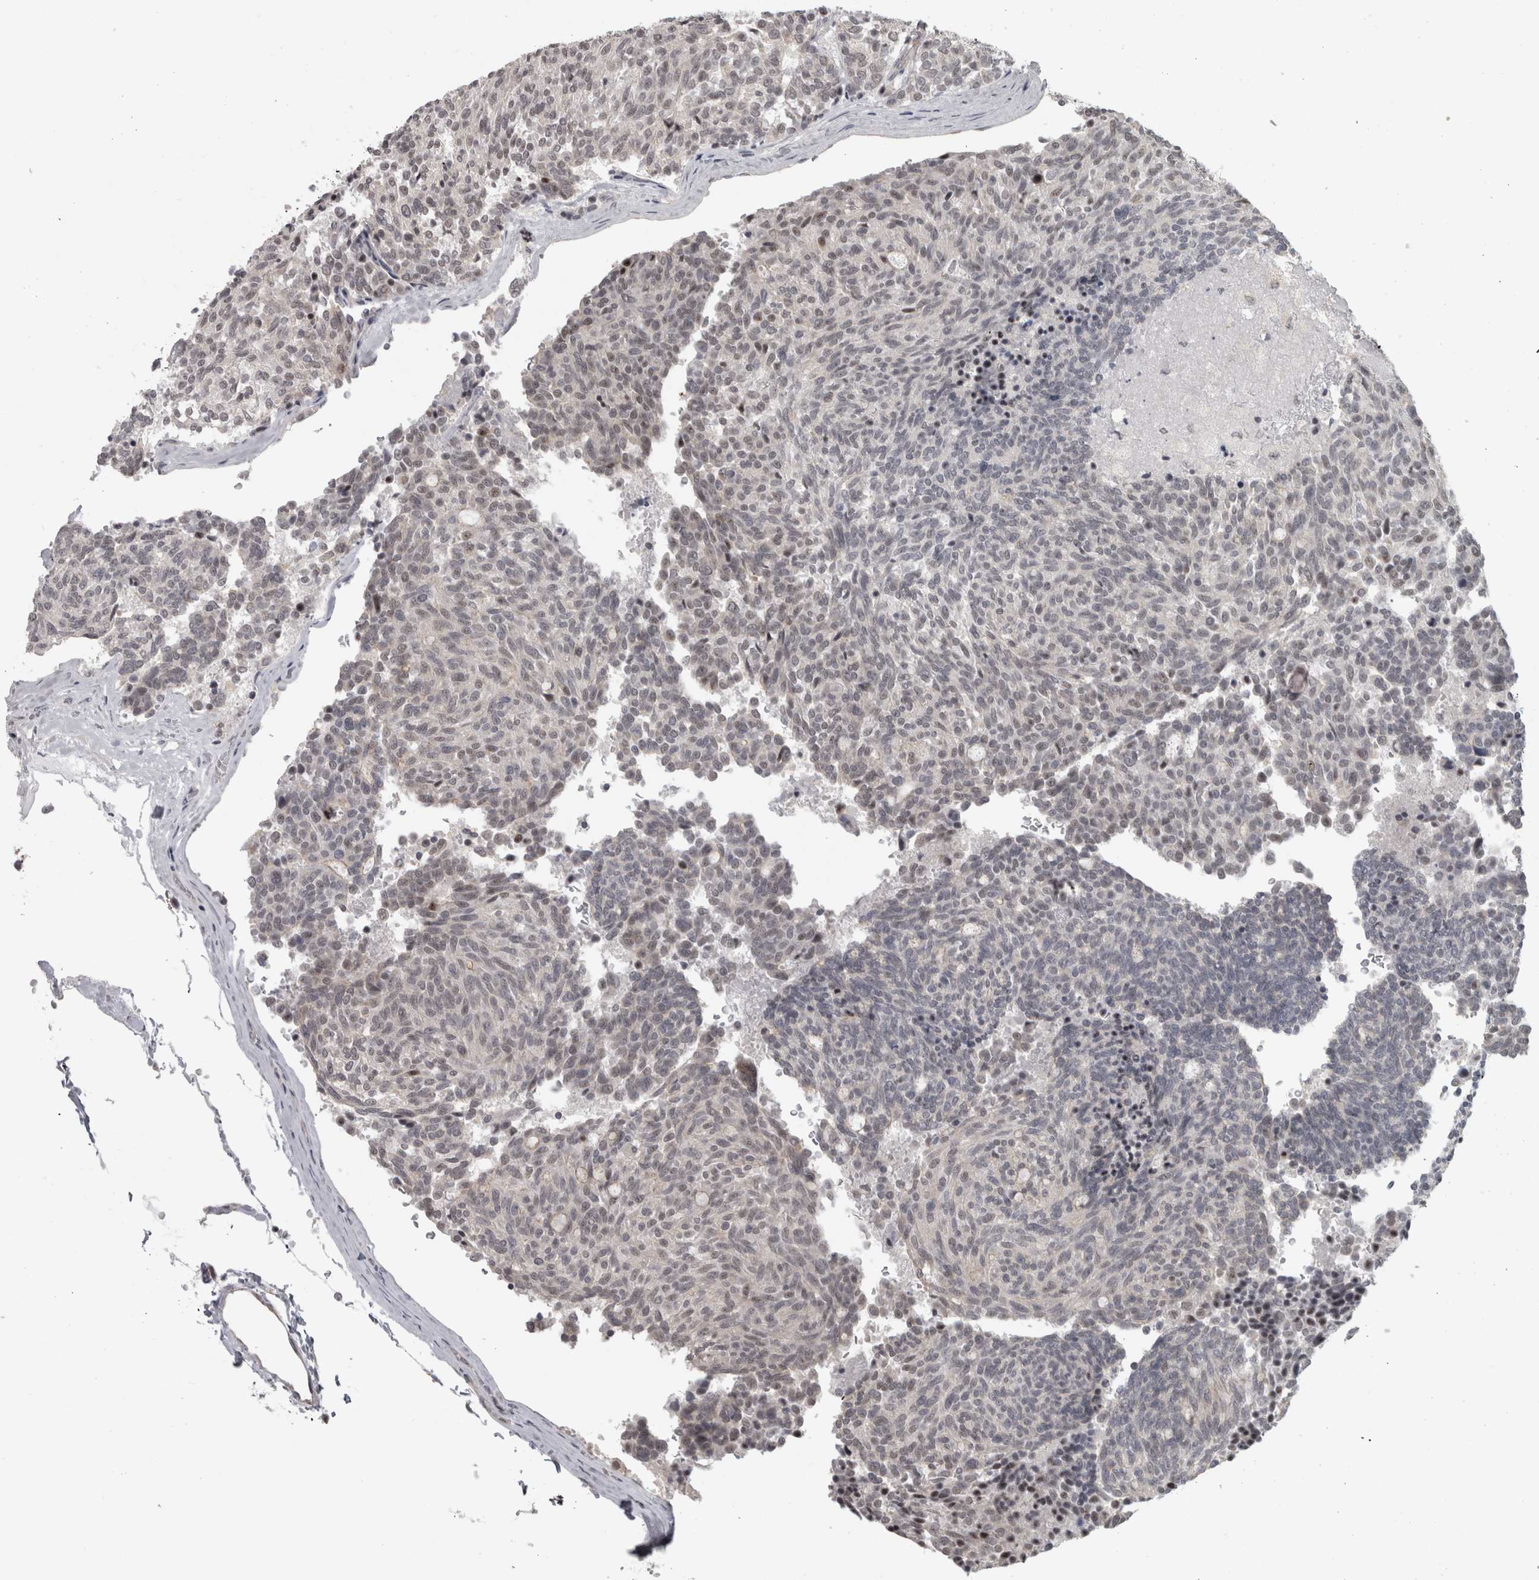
{"staining": {"intensity": "negative", "quantity": "none", "location": "none"}, "tissue": "carcinoid", "cell_type": "Tumor cells", "image_type": "cancer", "snomed": [{"axis": "morphology", "description": "Carcinoid, malignant, NOS"}, {"axis": "topography", "description": "Pancreas"}], "caption": "Tumor cells are negative for brown protein staining in carcinoid (malignant). The staining was performed using DAB (3,3'-diaminobenzidine) to visualize the protein expression in brown, while the nuclei were stained in blue with hematoxylin (Magnification: 20x).", "gene": "PPP1R12B", "patient": {"sex": "female", "age": 54}}